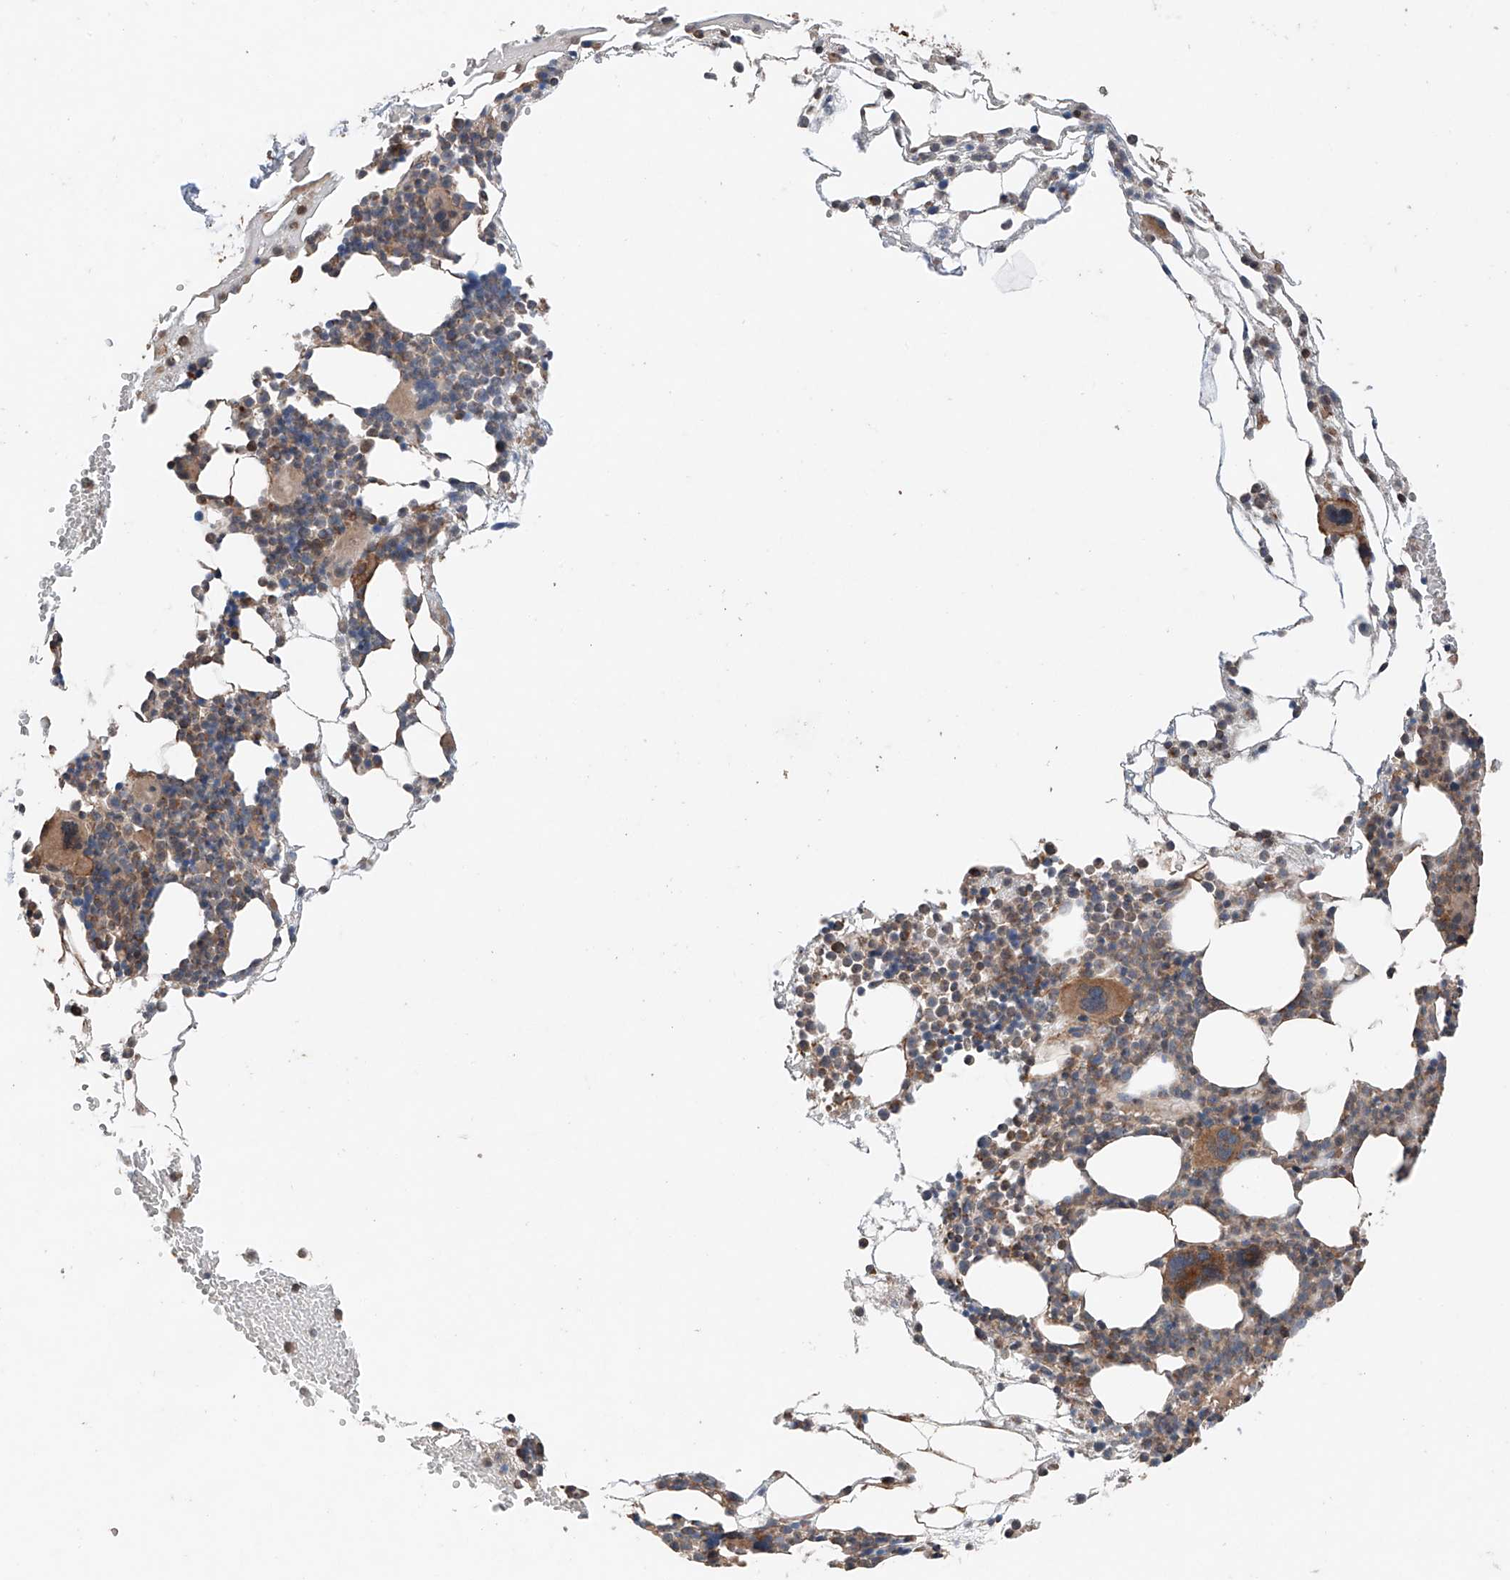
{"staining": {"intensity": "moderate", "quantity": "25%-75%", "location": "cytoplasmic/membranous"}, "tissue": "bone marrow", "cell_type": "Hematopoietic cells", "image_type": "normal", "snomed": [{"axis": "morphology", "description": "Normal tissue, NOS"}, {"axis": "morphology", "description": "Inflammation, NOS"}, {"axis": "topography", "description": "Bone marrow"}], "caption": "Moderate cytoplasmic/membranous staining for a protein is seen in about 25%-75% of hematopoietic cells of normal bone marrow using IHC.", "gene": "AP4B1", "patient": {"sex": "female", "age": 78}}